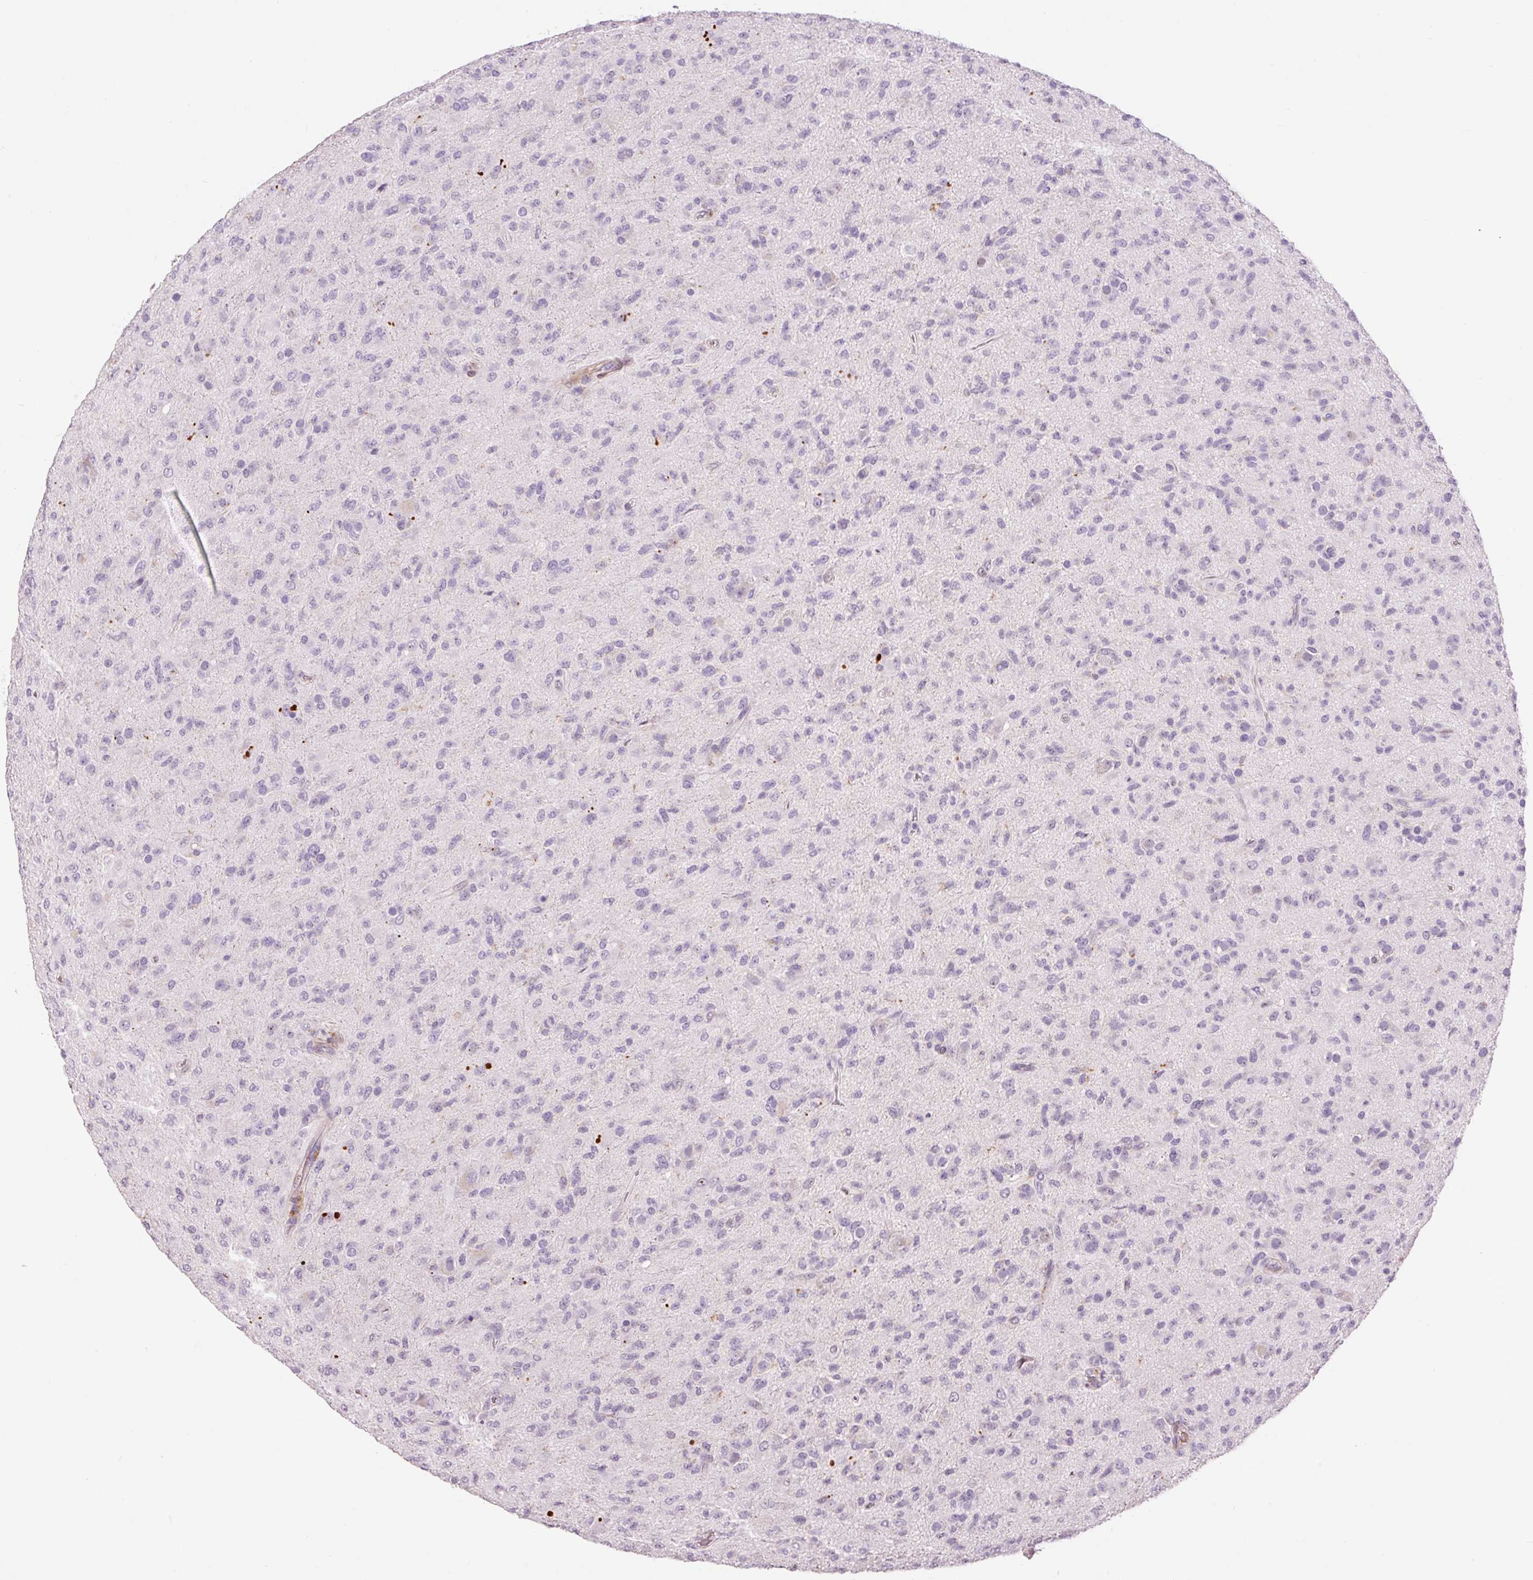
{"staining": {"intensity": "negative", "quantity": "none", "location": "none"}, "tissue": "glioma", "cell_type": "Tumor cells", "image_type": "cancer", "snomed": [{"axis": "morphology", "description": "Glioma, malignant, Low grade"}, {"axis": "topography", "description": "Brain"}], "caption": "Glioma stained for a protein using immunohistochemistry (IHC) reveals no positivity tumor cells.", "gene": "HNF1A", "patient": {"sex": "male", "age": 65}}